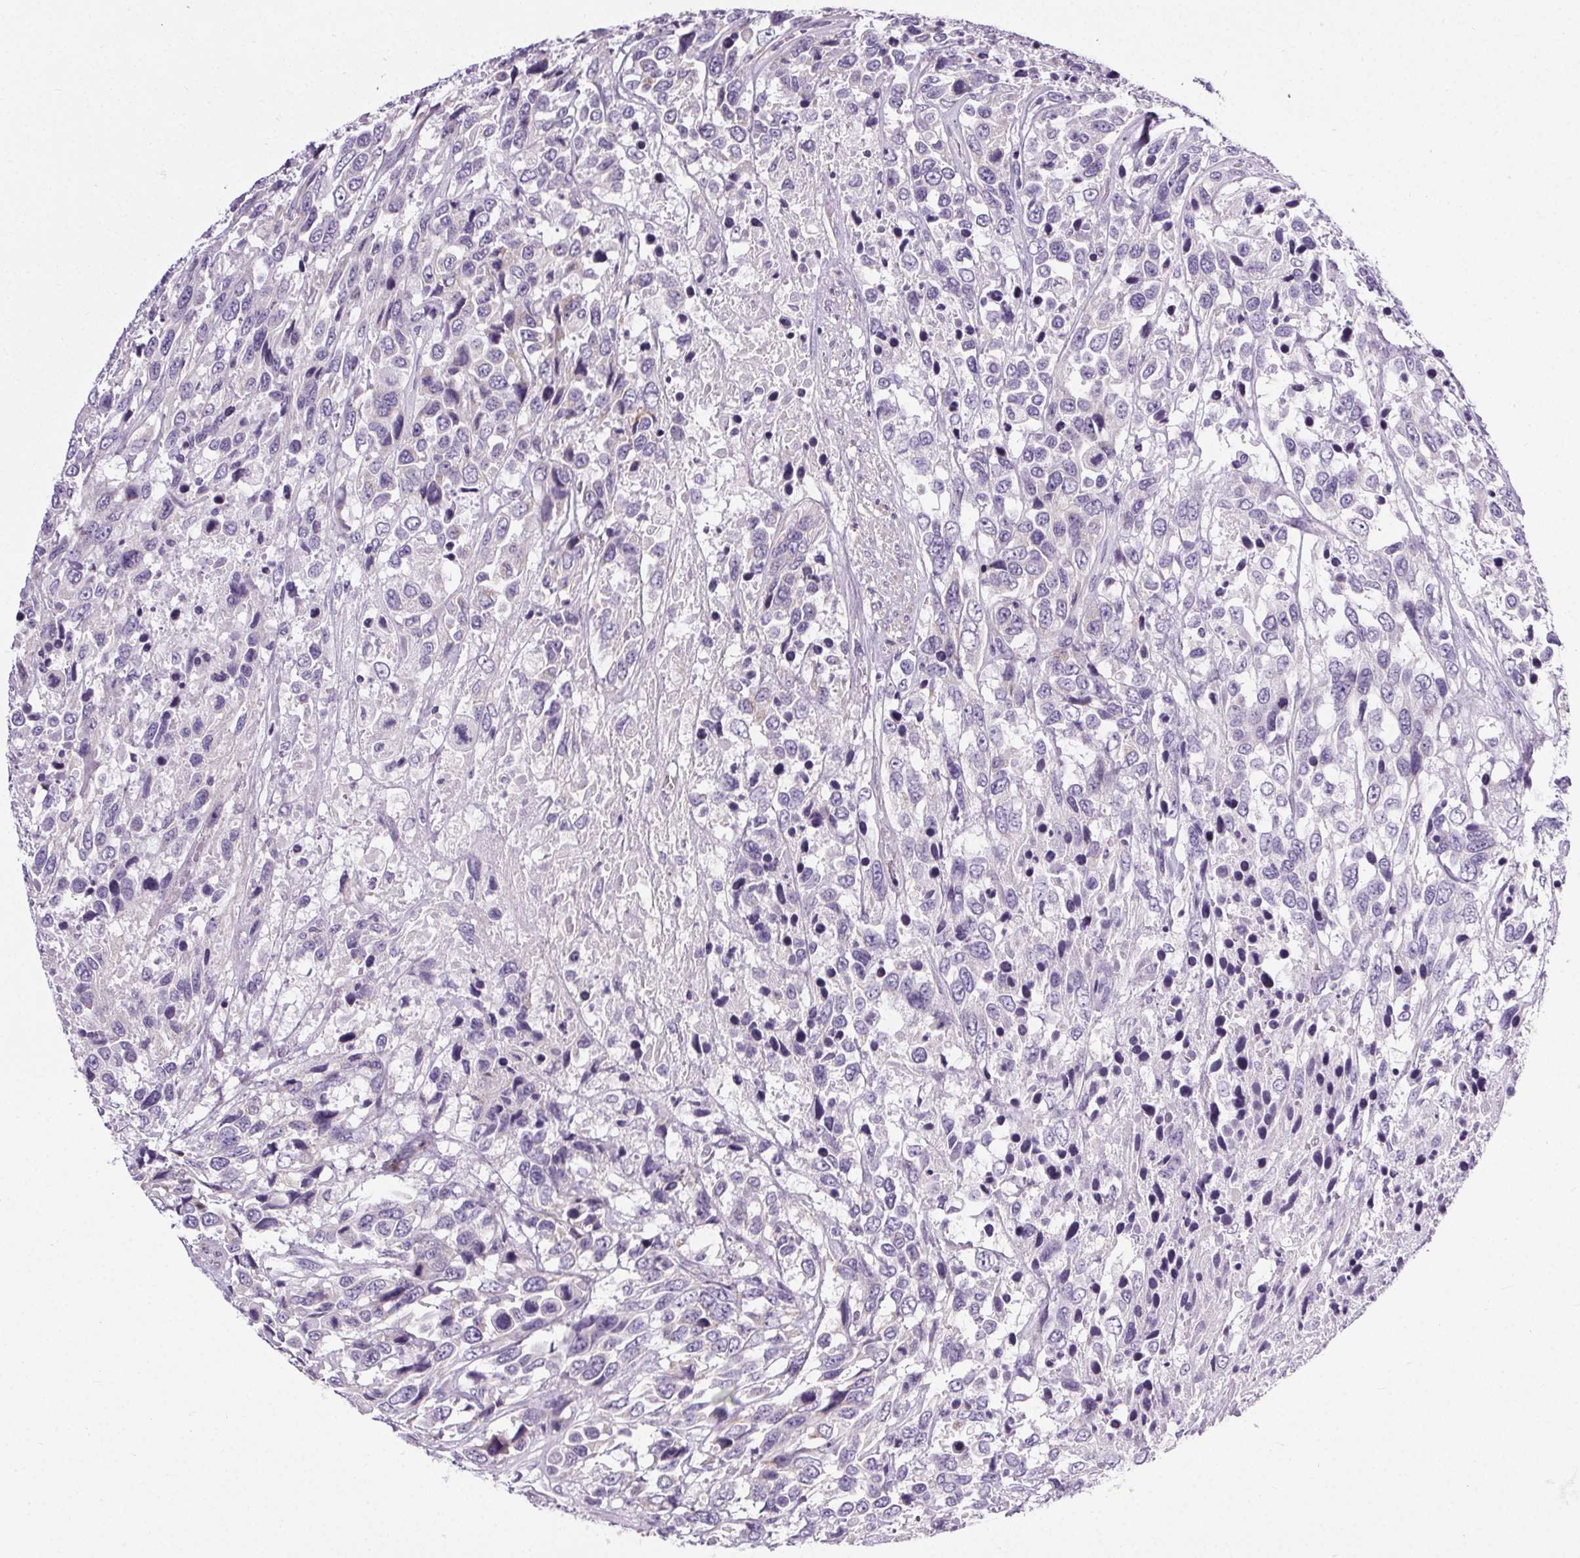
{"staining": {"intensity": "negative", "quantity": "none", "location": "none"}, "tissue": "urothelial cancer", "cell_type": "Tumor cells", "image_type": "cancer", "snomed": [{"axis": "morphology", "description": "Urothelial carcinoma, High grade"}, {"axis": "topography", "description": "Urinary bladder"}], "caption": "Immunohistochemistry of human urothelial cancer reveals no positivity in tumor cells.", "gene": "ELAVL2", "patient": {"sex": "female", "age": 70}}